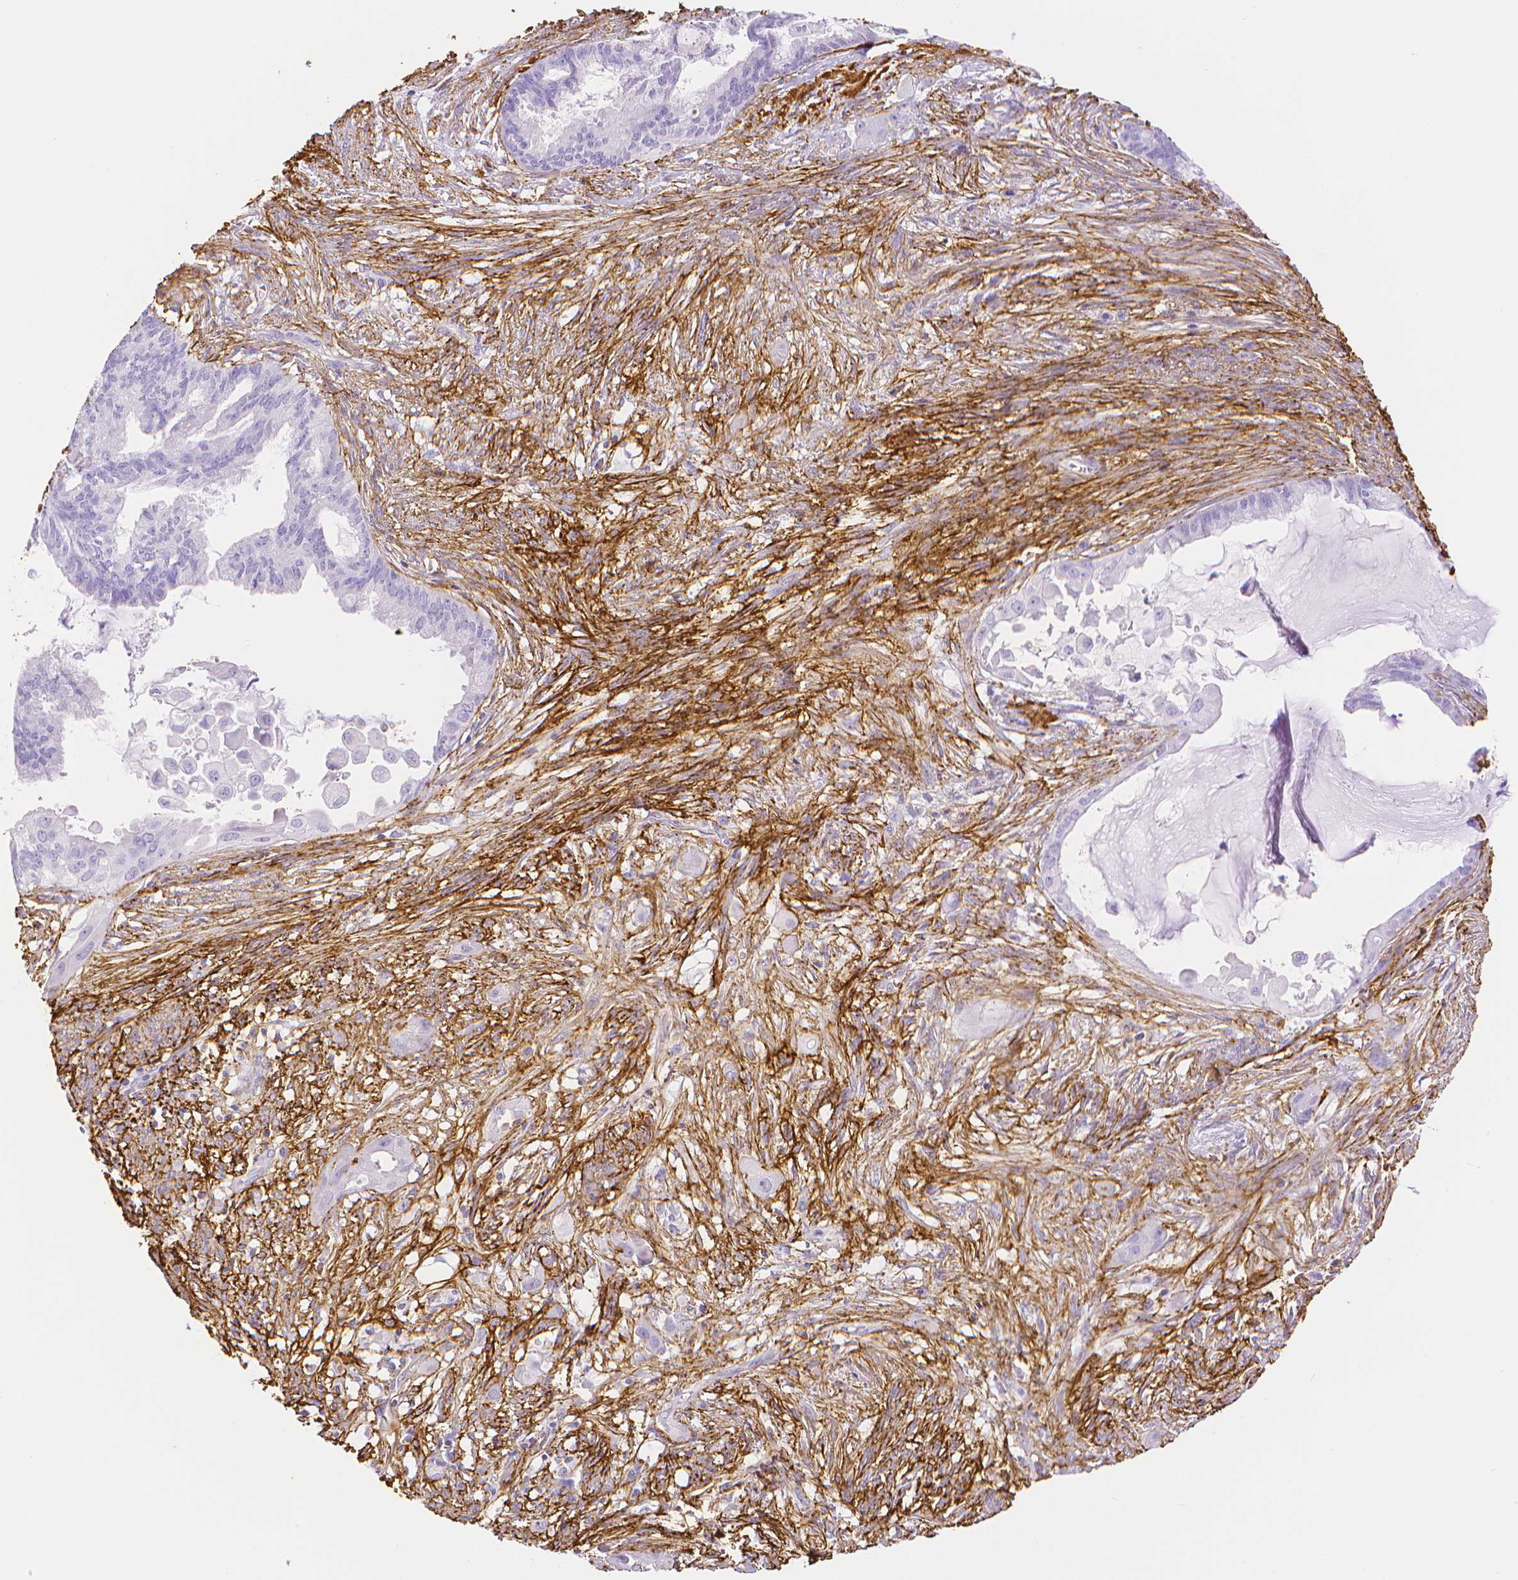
{"staining": {"intensity": "negative", "quantity": "none", "location": "none"}, "tissue": "endometrial cancer", "cell_type": "Tumor cells", "image_type": "cancer", "snomed": [{"axis": "morphology", "description": "Adenocarcinoma, NOS"}, {"axis": "topography", "description": "Endometrium"}], "caption": "The image exhibits no staining of tumor cells in endometrial cancer.", "gene": "FBN1", "patient": {"sex": "female", "age": 86}}